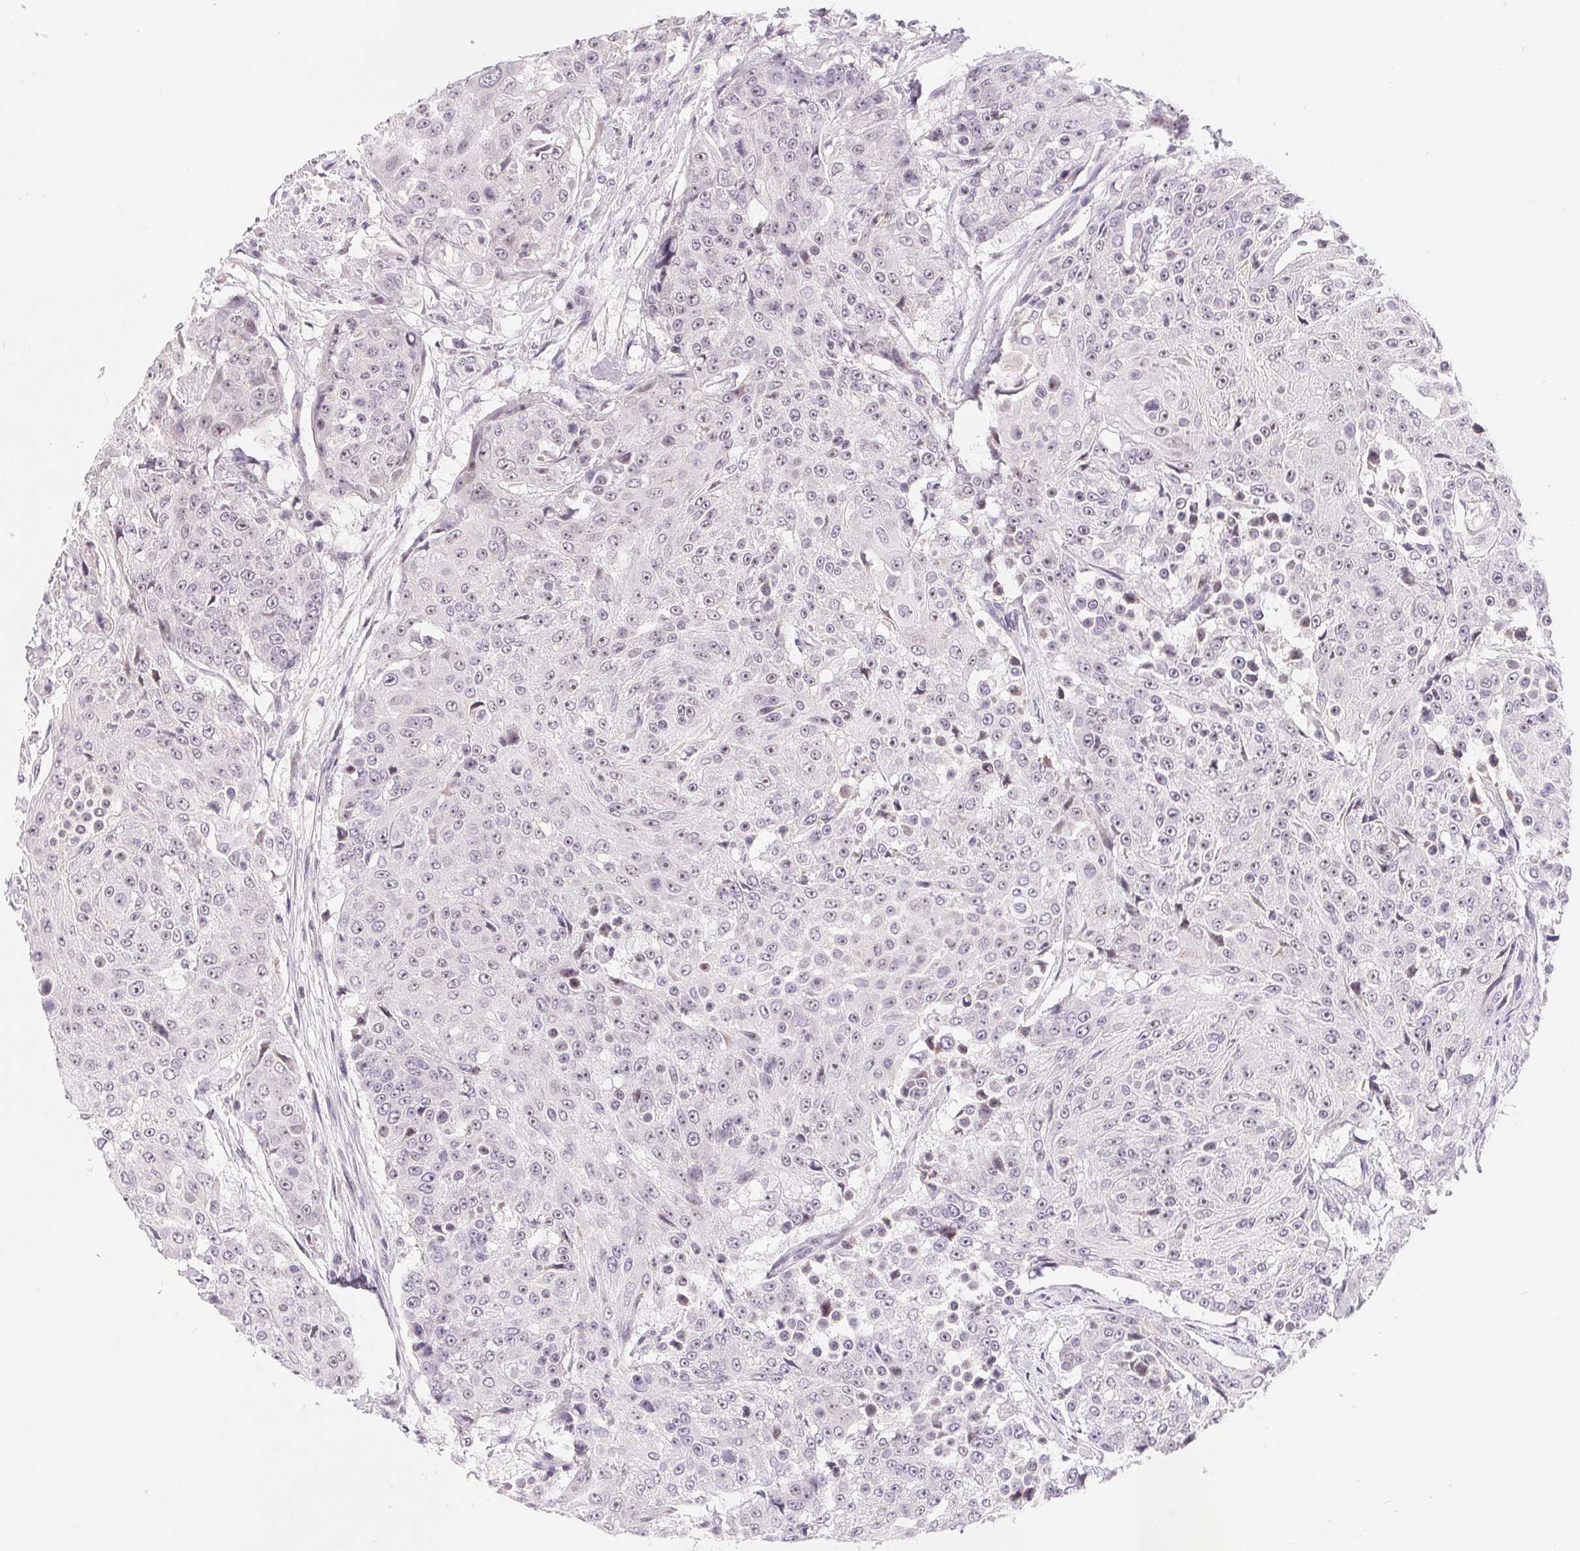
{"staining": {"intensity": "negative", "quantity": "none", "location": "none"}, "tissue": "urothelial cancer", "cell_type": "Tumor cells", "image_type": "cancer", "snomed": [{"axis": "morphology", "description": "Urothelial carcinoma, High grade"}, {"axis": "topography", "description": "Urinary bladder"}], "caption": "This is an immunohistochemistry image of urothelial cancer. There is no positivity in tumor cells.", "gene": "LCA5L", "patient": {"sex": "female", "age": 63}}